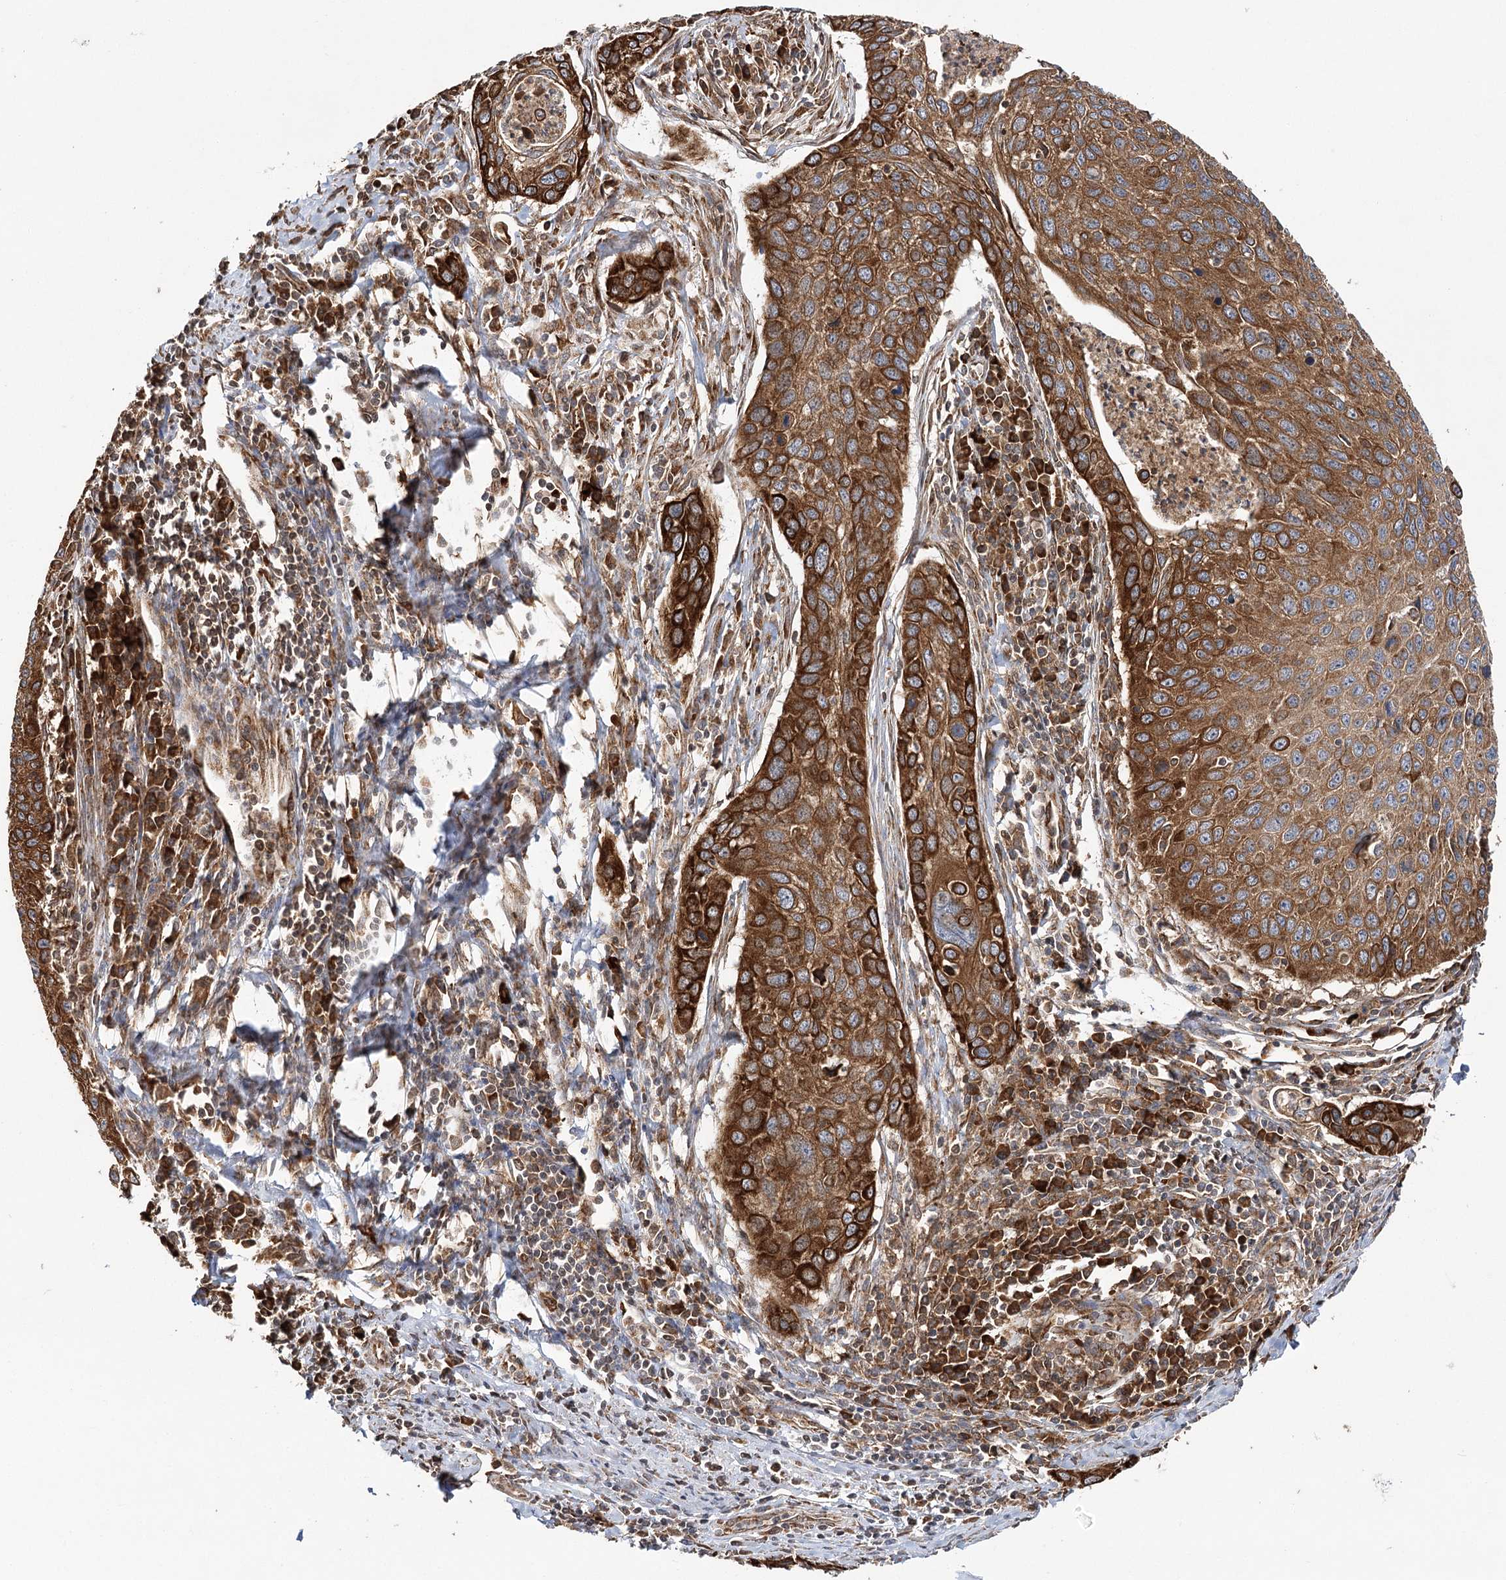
{"staining": {"intensity": "strong", "quantity": ">75%", "location": "cytoplasmic/membranous"}, "tissue": "cervical cancer", "cell_type": "Tumor cells", "image_type": "cancer", "snomed": [{"axis": "morphology", "description": "Squamous cell carcinoma, NOS"}, {"axis": "topography", "description": "Cervix"}], "caption": "The micrograph exhibits immunohistochemical staining of squamous cell carcinoma (cervical). There is strong cytoplasmic/membranous expression is seen in about >75% of tumor cells. Using DAB (brown) and hematoxylin (blue) stains, captured at high magnification using brightfield microscopy.", "gene": "DNAJB14", "patient": {"sex": "female", "age": 53}}